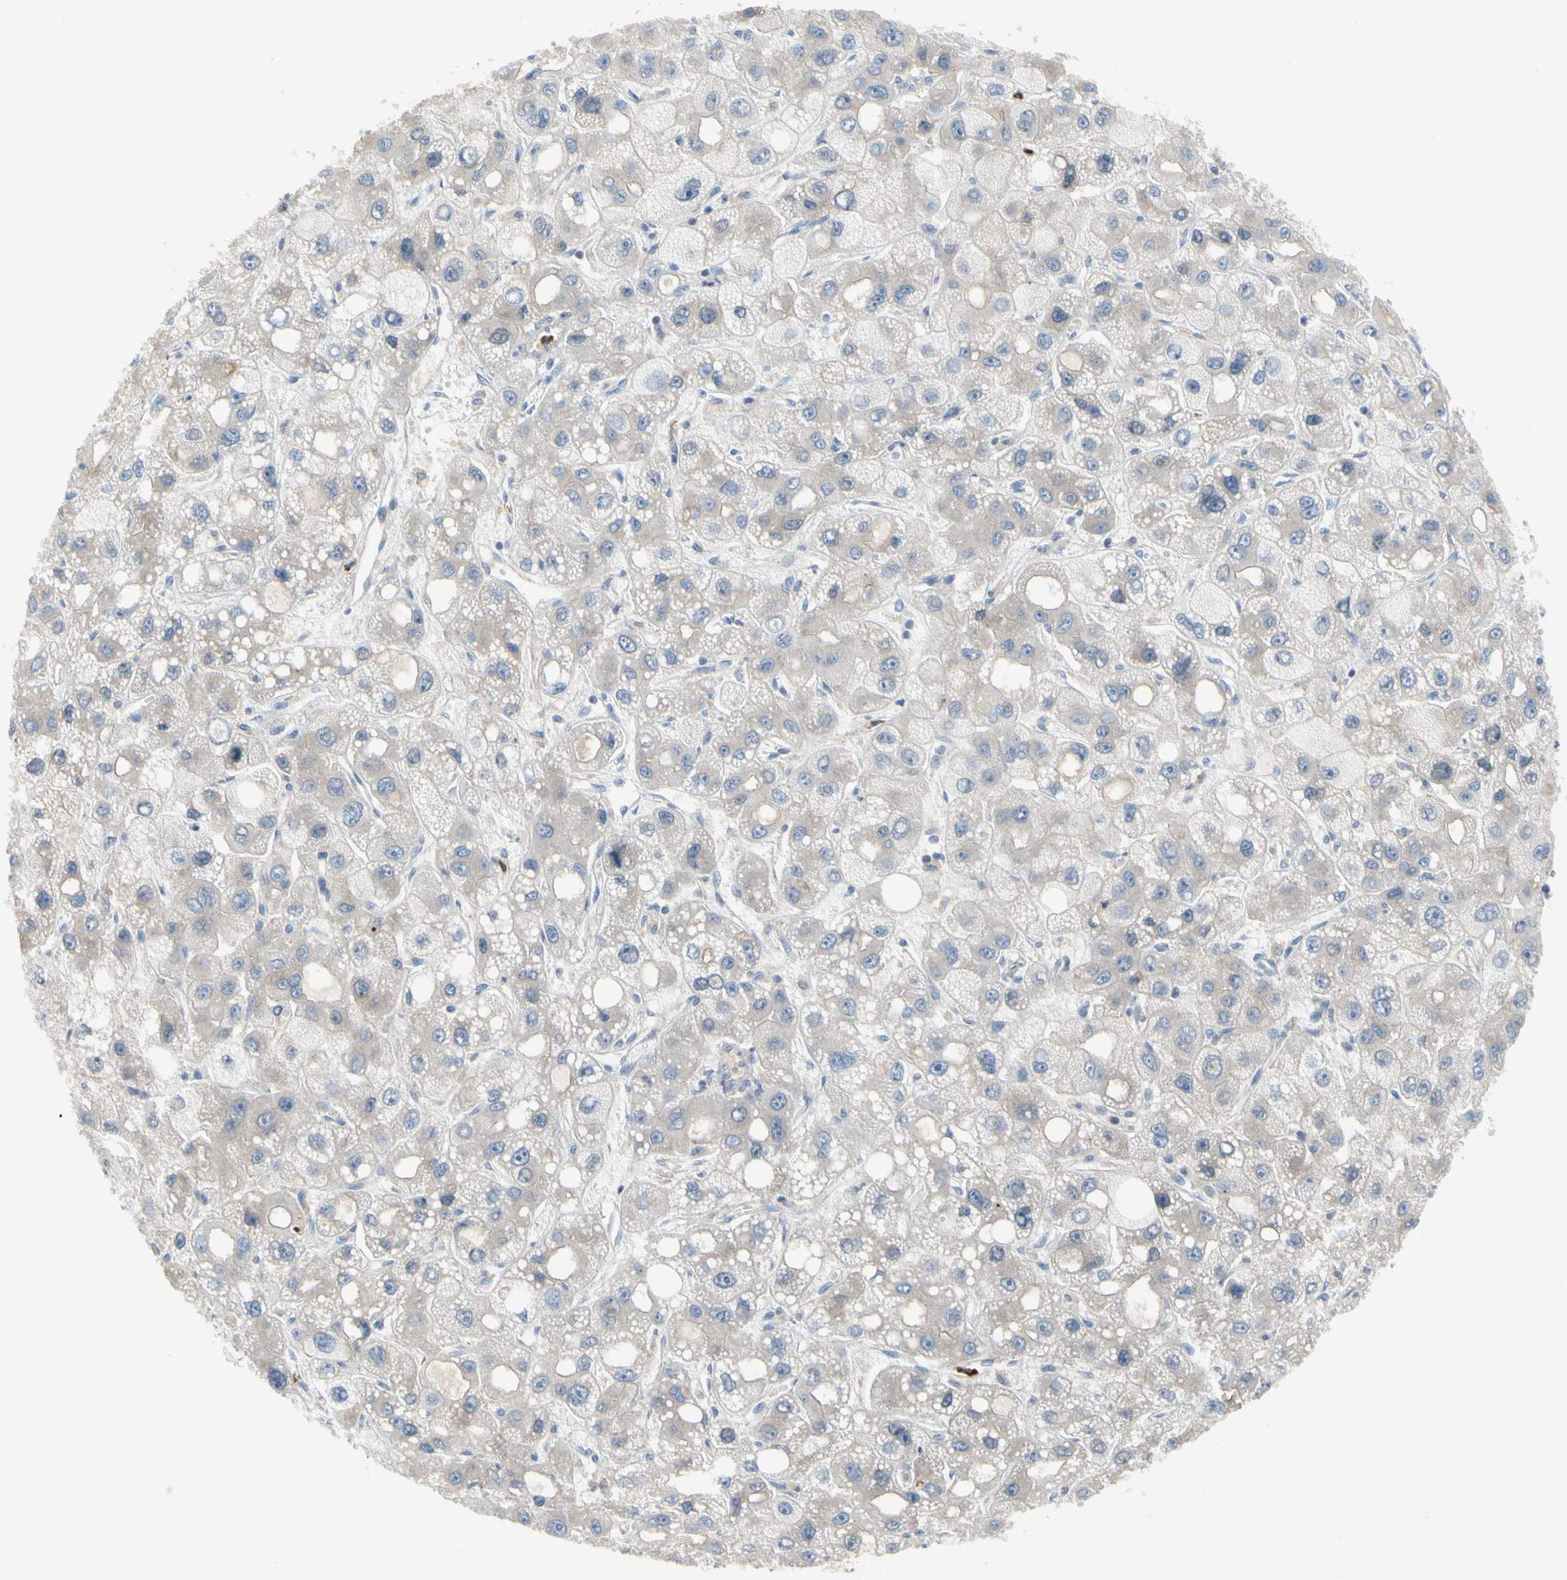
{"staining": {"intensity": "negative", "quantity": "none", "location": "none"}, "tissue": "liver cancer", "cell_type": "Tumor cells", "image_type": "cancer", "snomed": [{"axis": "morphology", "description": "Carcinoma, Hepatocellular, NOS"}, {"axis": "topography", "description": "Liver"}], "caption": "This is an immunohistochemistry (IHC) image of human liver hepatocellular carcinoma. There is no staining in tumor cells.", "gene": "HJURP", "patient": {"sex": "male", "age": 55}}